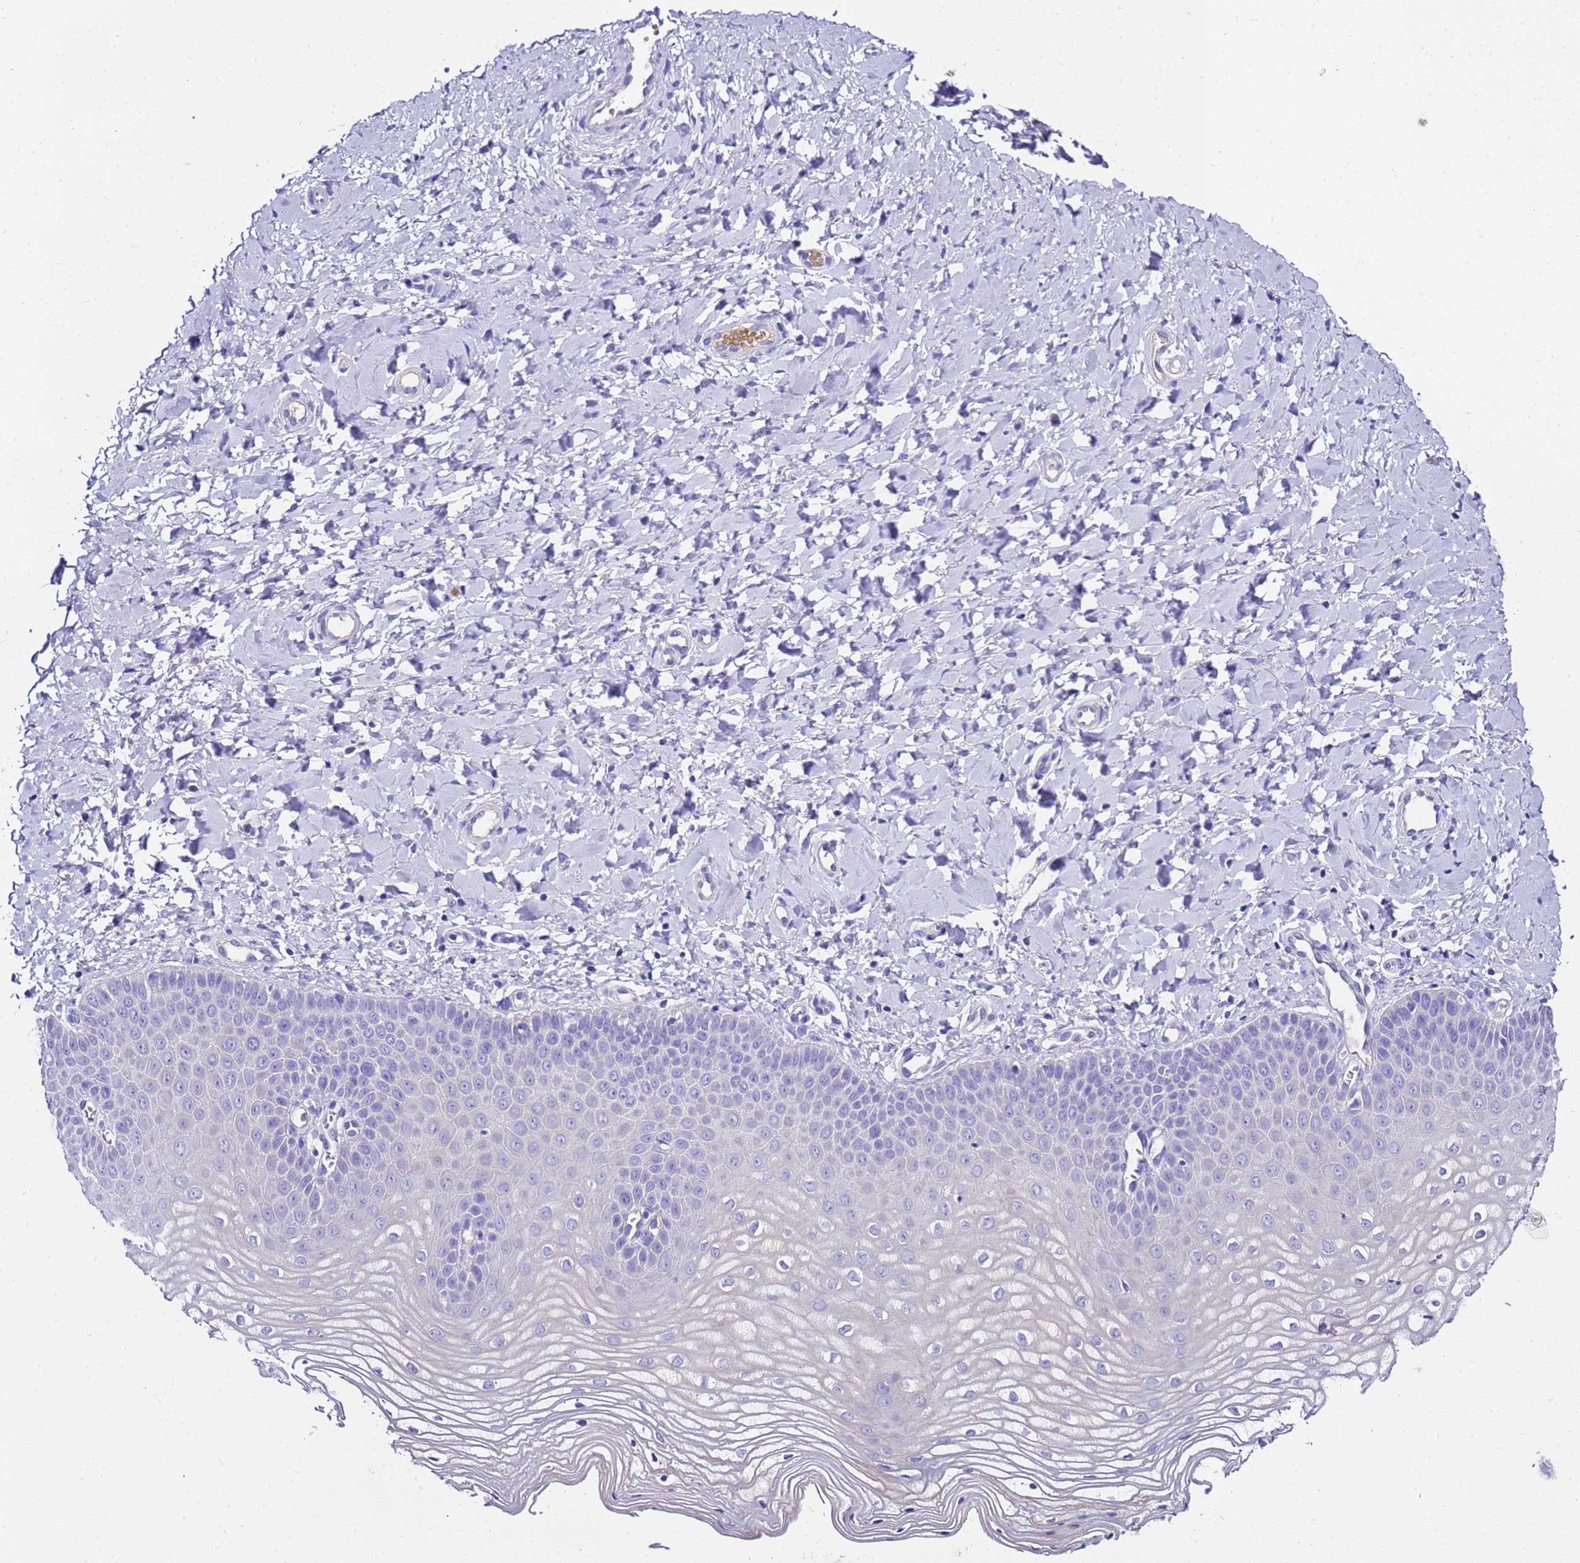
{"staining": {"intensity": "moderate", "quantity": "<25%", "location": "cytoplasmic/membranous"}, "tissue": "vagina", "cell_type": "Squamous epithelial cells", "image_type": "normal", "snomed": [{"axis": "morphology", "description": "Normal tissue, NOS"}, {"axis": "topography", "description": "Vagina"}, {"axis": "topography", "description": "Cervix"}], "caption": "Unremarkable vagina was stained to show a protein in brown. There is low levels of moderate cytoplasmic/membranous expression in about <25% of squamous epithelial cells.", "gene": "UGT2A1", "patient": {"sex": "female", "age": 40}}